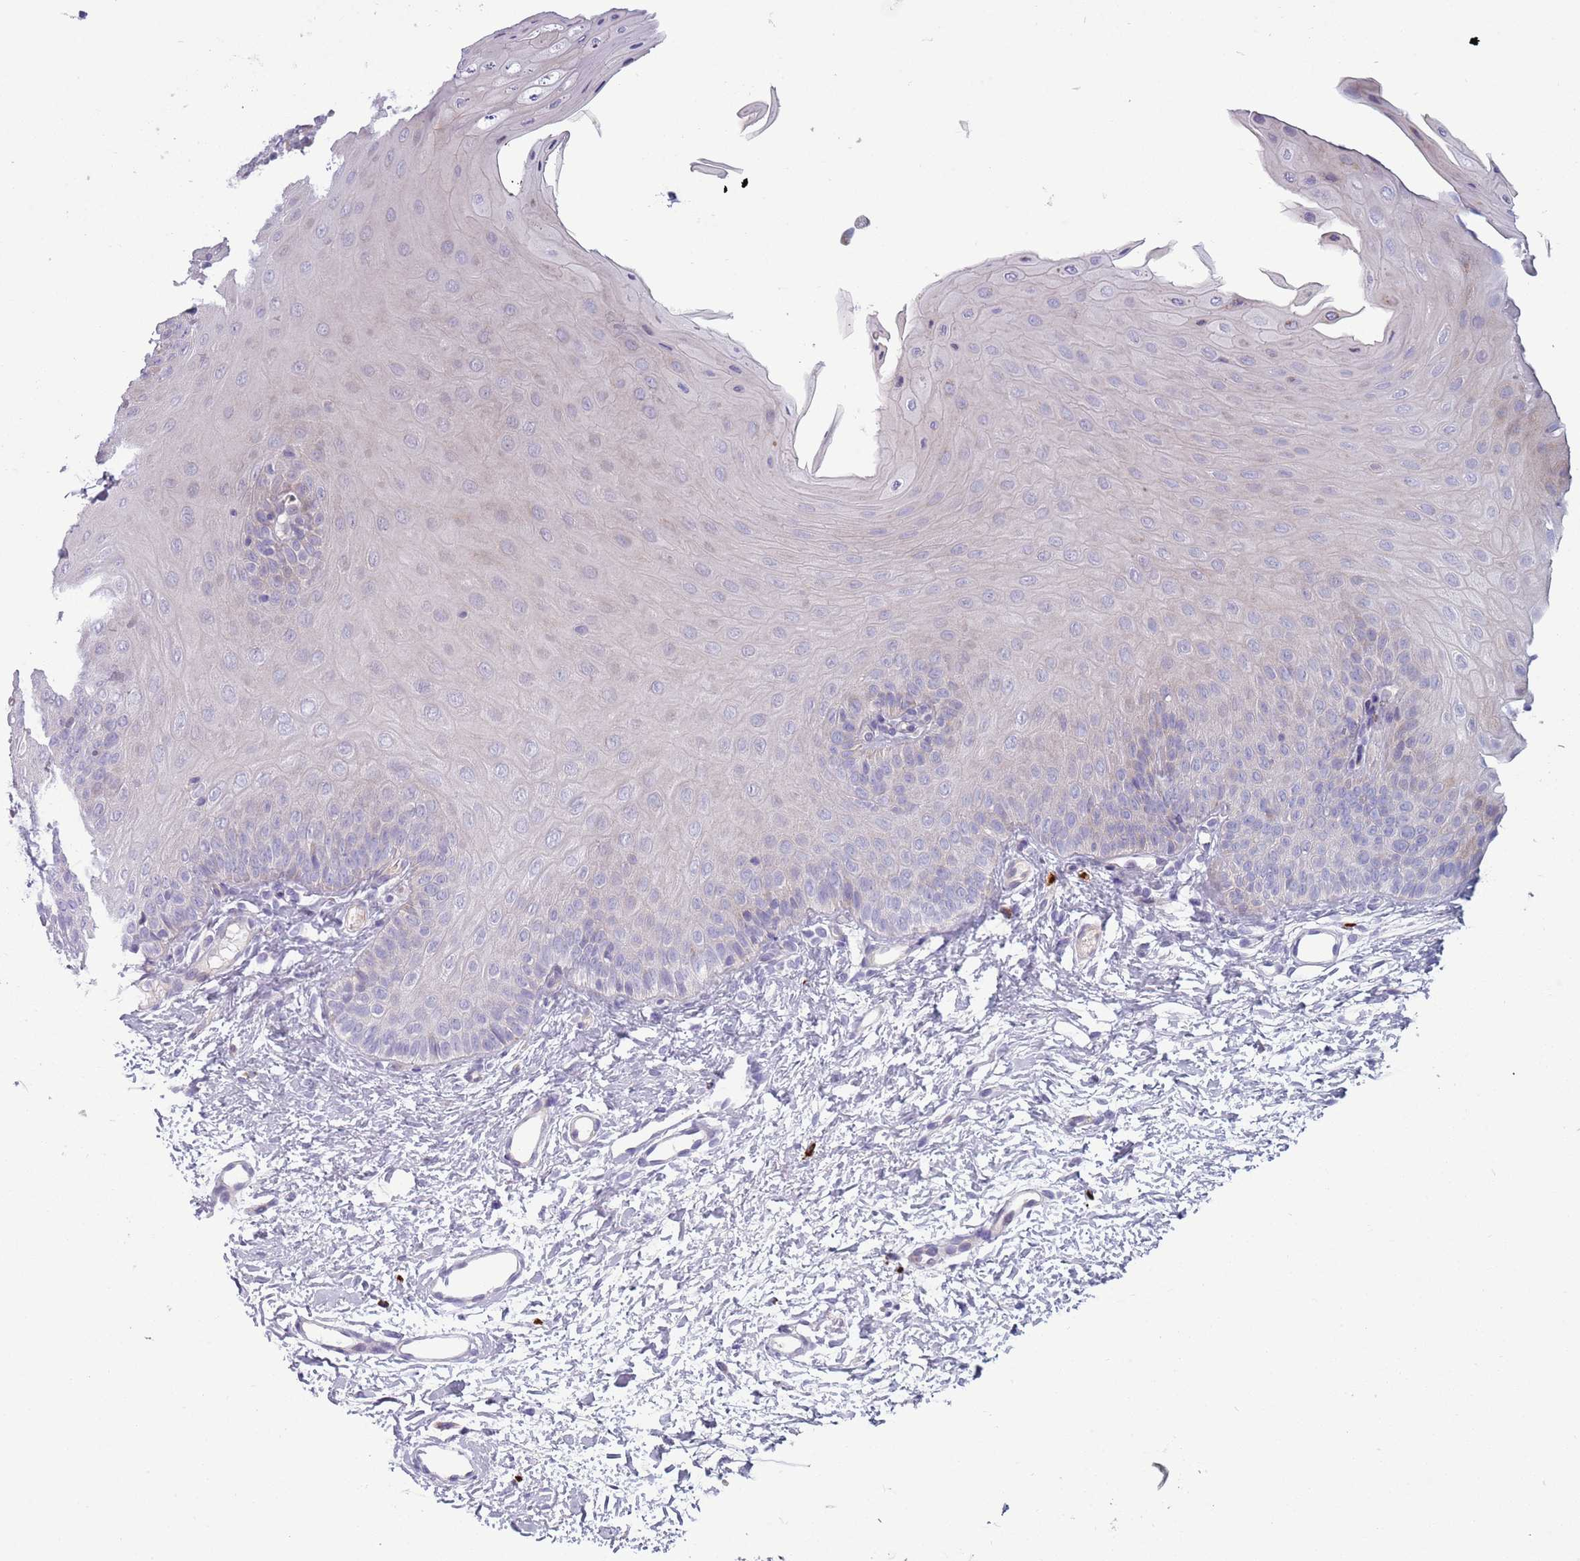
{"staining": {"intensity": "negative", "quantity": "none", "location": "none"}, "tissue": "oral mucosa", "cell_type": "Squamous epithelial cells", "image_type": "normal", "snomed": [{"axis": "morphology", "description": "Normal tissue, NOS"}, {"axis": "topography", "description": "Oral tissue"}], "caption": "The histopathology image exhibits no significant expression in squamous epithelial cells of oral mucosa.", "gene": "TYW1B", "patient": {"sex": "female", "age": 68}}